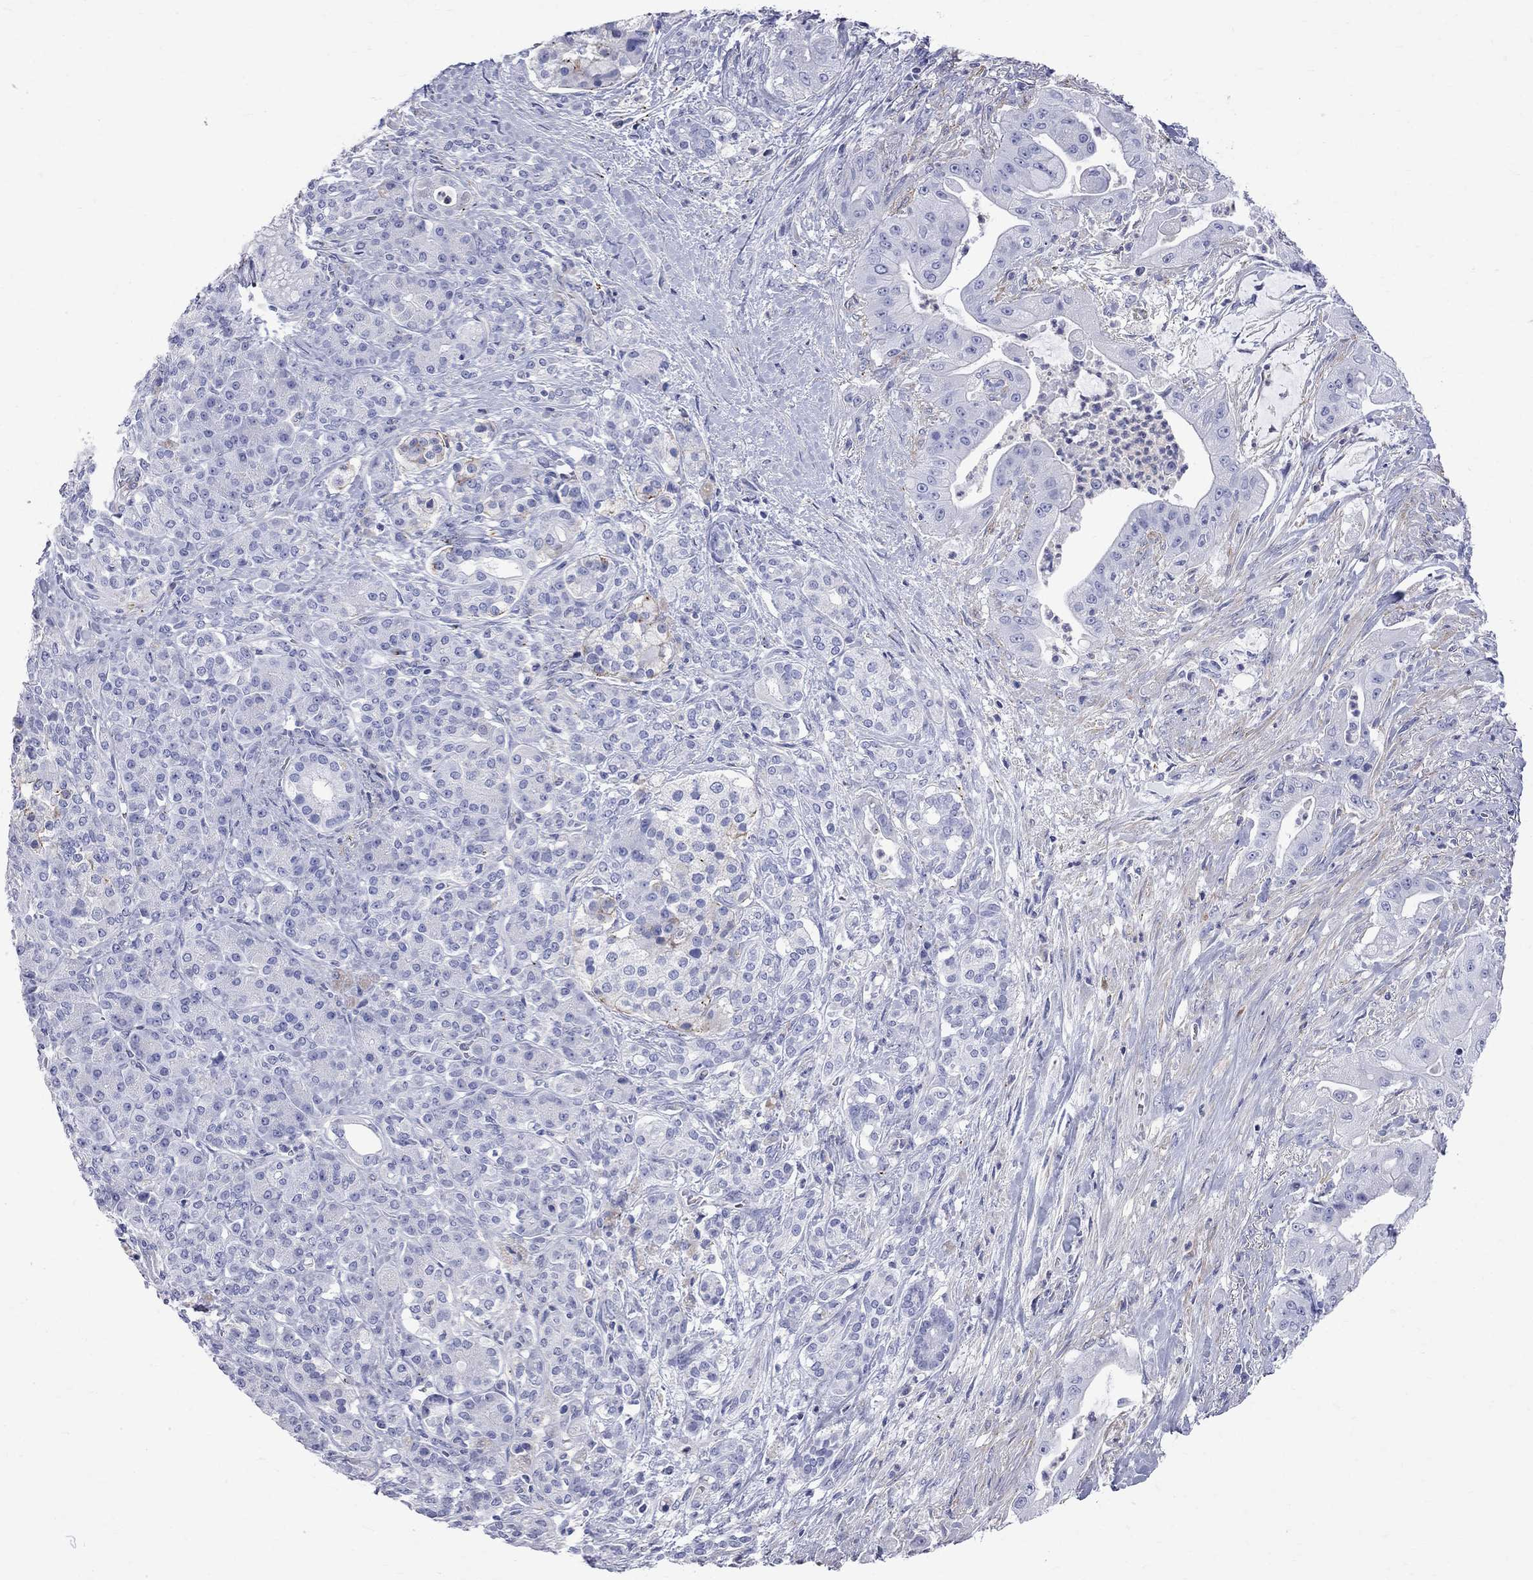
{"staining": {"intensity": "negative", "quantity": "none", "location": "none"}, "tissue": "pancreatic cancer", "cell_type": "Tumor cells", "image_type": "cancer", "snomed": [{"axis": "morphology", "description": "Normal tissue, NOS"}, {"axis": "morphology", "description": "Inflammation, NOS"}, {"axis": "morphology", "description": "Adenocarcinoma, NOS"}, {"axis": "topography", "description": "Pancreas"}], "caption": "Tumor cells show no significant staining in adenocarcinoma (pancreatic).", "gene": "S100A3", "patient": {"sex": "male", "age": 57}}